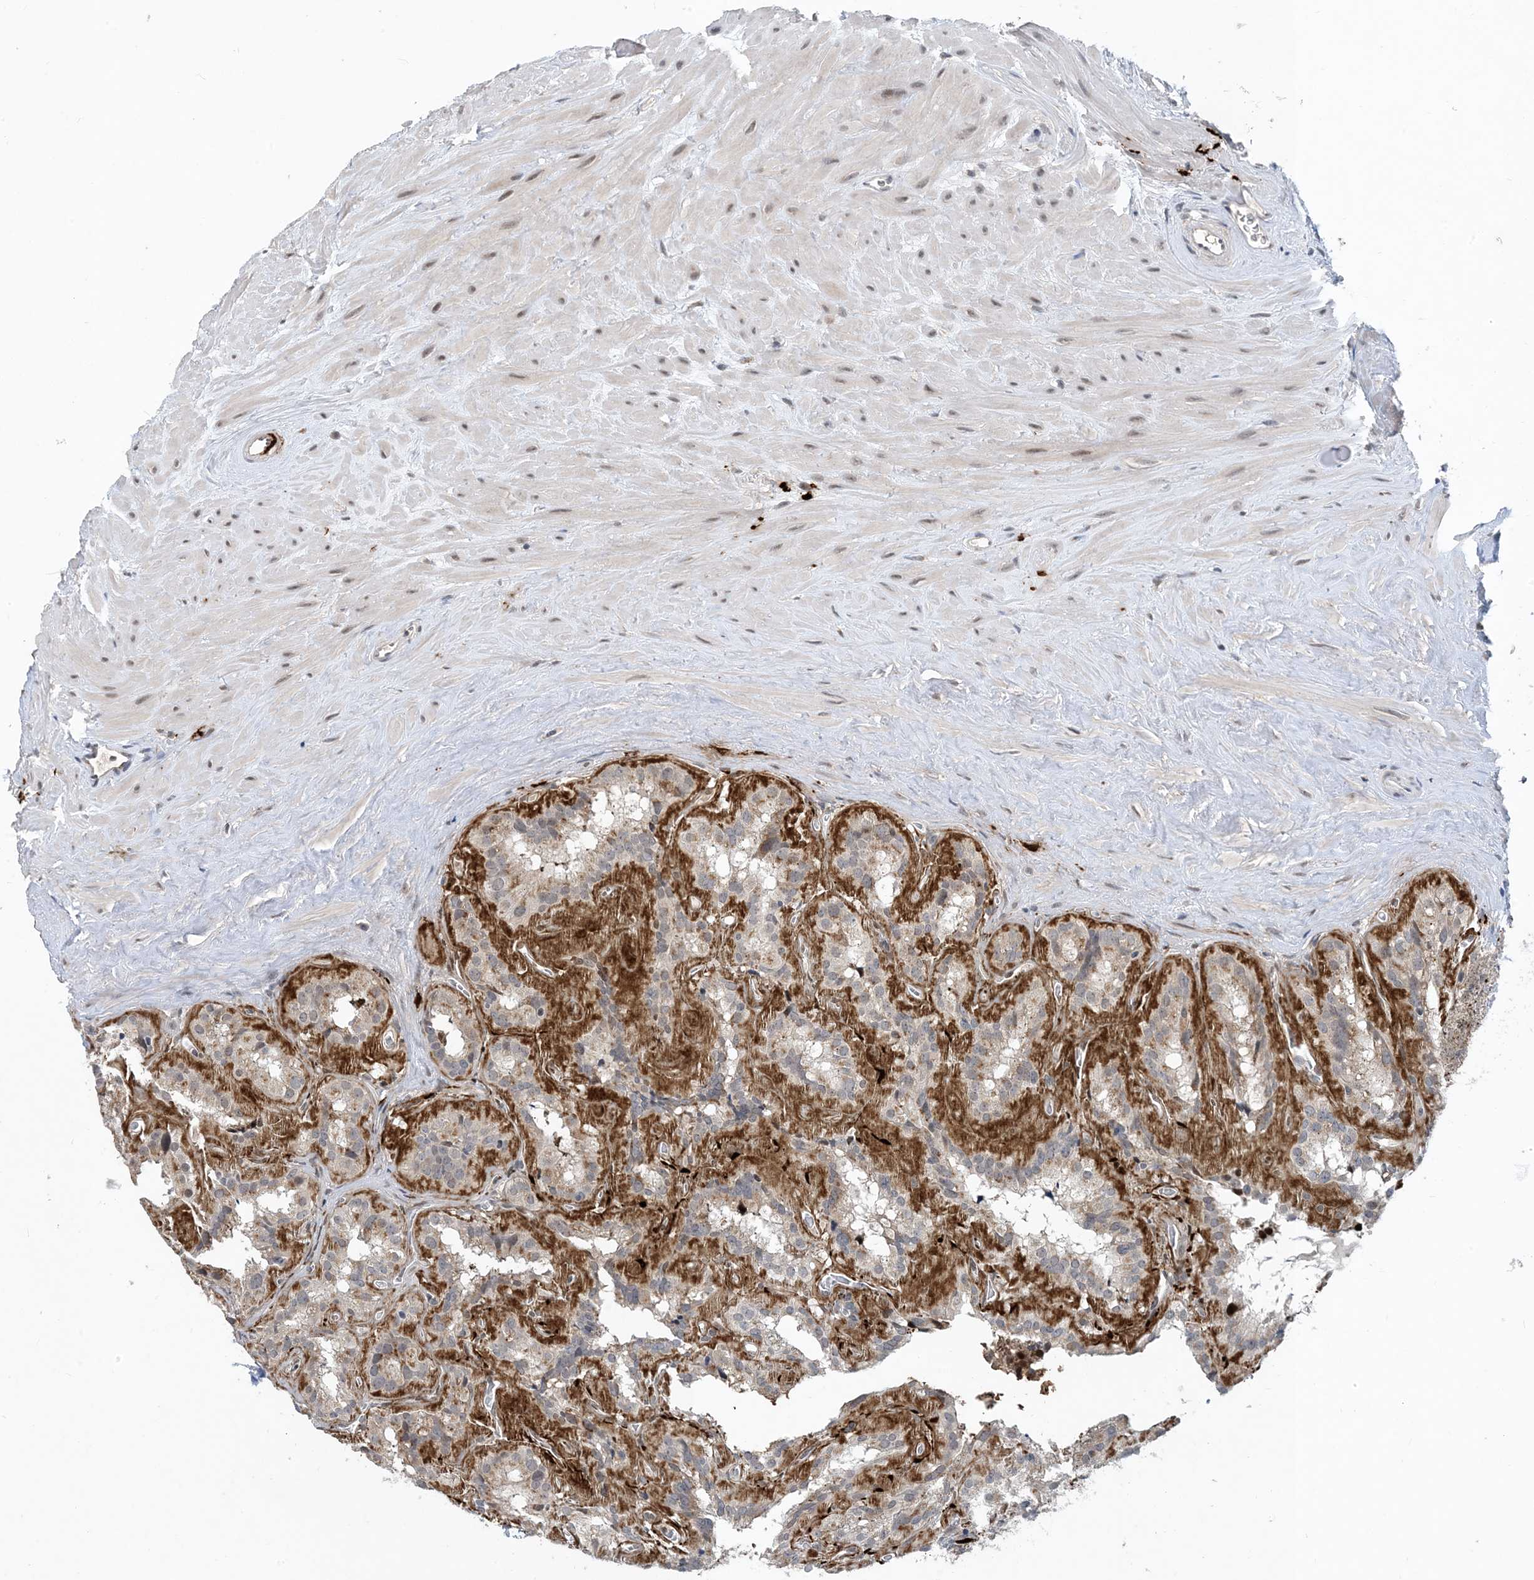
{"staining": {"intensity": "weak", "quantity": "25%-75%", "location": "cytoplasmic/membranous"}, "tissue": "seminal vesicle", "cell_type": "Glandular cells", "image_type": "normal", "snomed": [{"axis": "morphology", "description": "Normal tissue, NOS"}, {"axis": "topography", "description": "Prostate"}, {"axis": "topography", "description": "Seminal veicle"}], "caption": "Immunohistochemical staining of benign human seminal vesicle demonstrates weak cytoplasmic/membranous protein staining in approximately 25%-75% of glandular cells. (Brightfield microscopy of DAB IHC at high magnification).", "gene": "TINAG", "patient": {"sex": "male", "age": 59}}